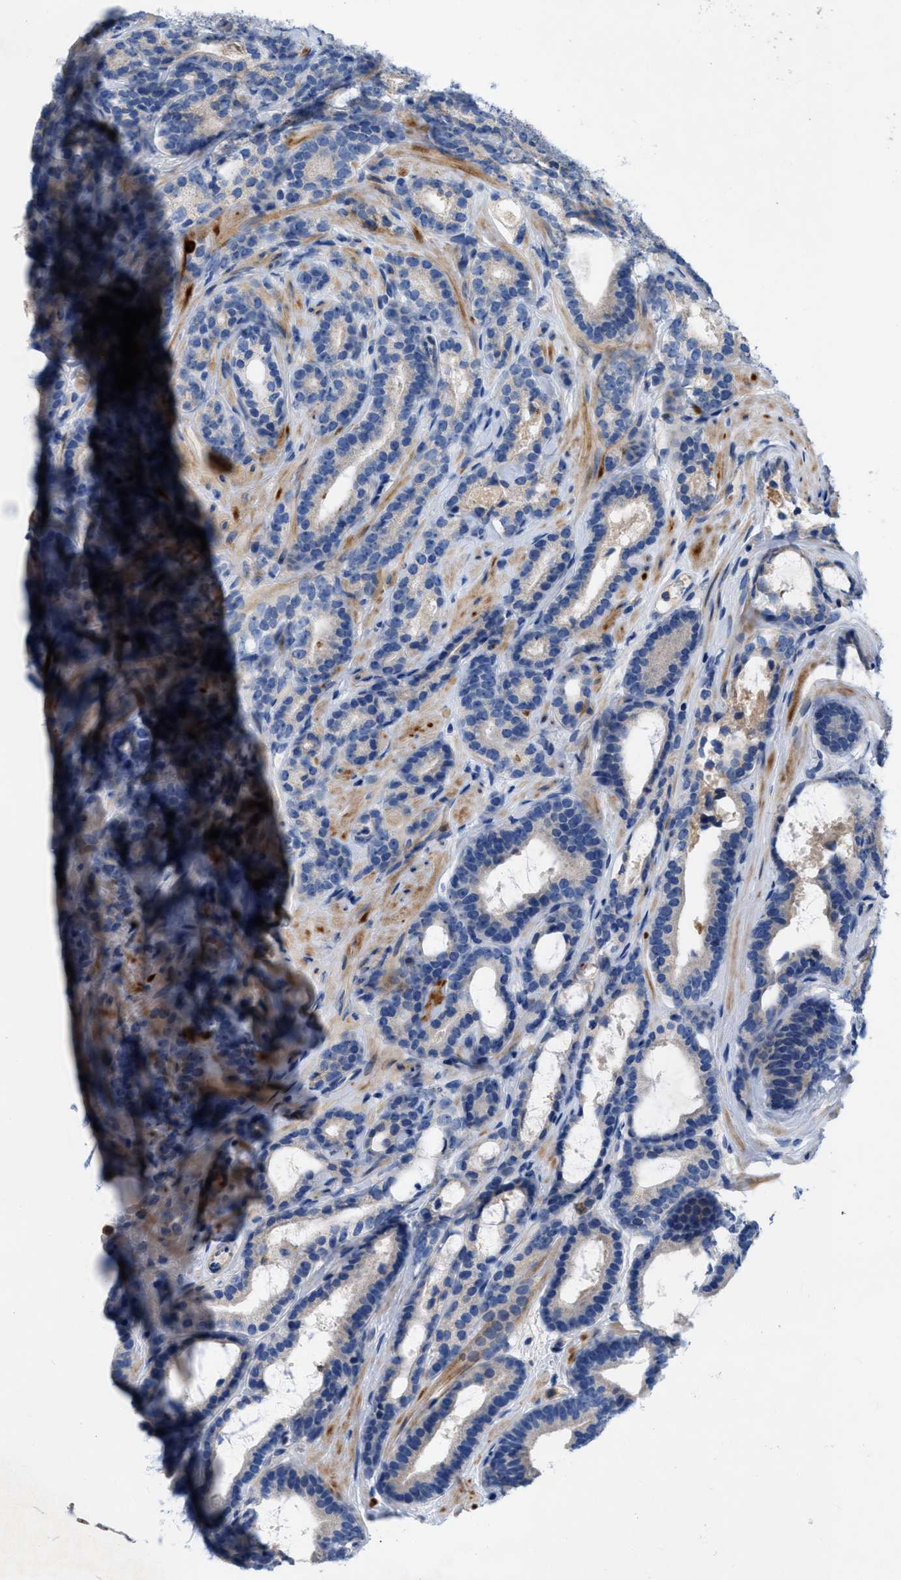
{"staining": {"intensity": "negative", "quantity": "none", "location": "none"}, "tissue": "prostate cancer", "cell_type": "Tumor cells", "image_type": "cancer", "snomed": [{"axis": "morphology", "description": "Adenocarcinoma, High grade"}, {"axis": "topography", "description": "Prostate"}], "caption": "Tumor cells are negative for protein expression in human prostate cancer. (DAB immunohistochemistry (IHC), high magnification).", "gene": "PLPPR5", "patient": {"sex": "male", "age": 60}}